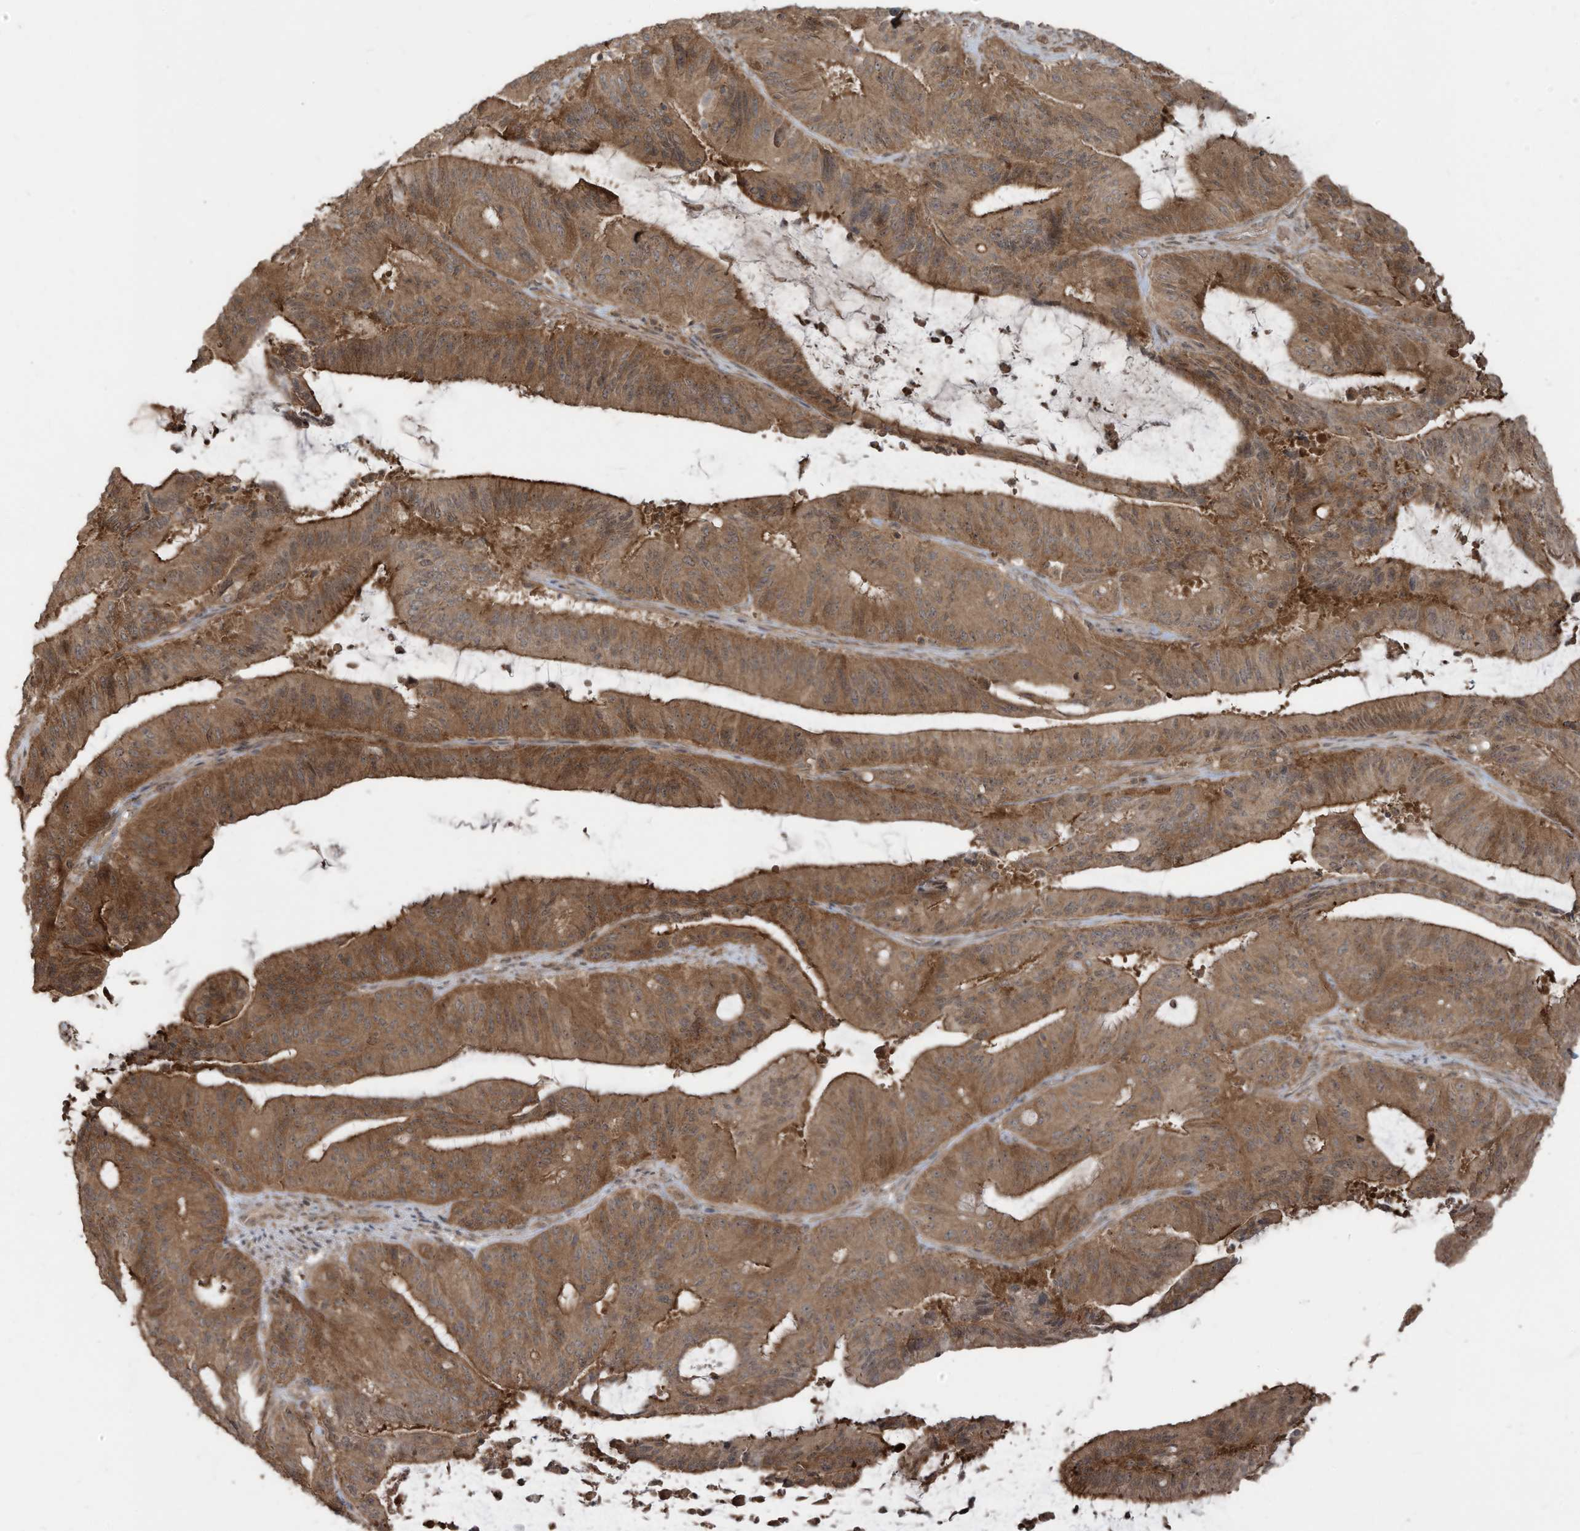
{"staining": {"intensity": "moderate", "quantity": ">75%", "location": "cytoplasmic/membranous"}, "tissue": "liver cancer", "cell_type": "Tumor cells", "image_type": "cancer", "snomed": [{"axis": "morphology", "description": "Normal tissue, NOS"}, {"axis": "morphology", "description": "Cholangiocarcinoma"}, {"axis": "topography", "description": "Liver"}, {"axis": "topography", "description": "Peripheral nerve tissue"}], "caption": "Liver cancer (cholangiocarcinoma) was stained to show a protein in brown. There is medium levels of moderate cytoplasmic/membranous positivity in about >75% of tumor cells.", "gene": "CARF", "patient": {"sex": "female", "age": 73}}